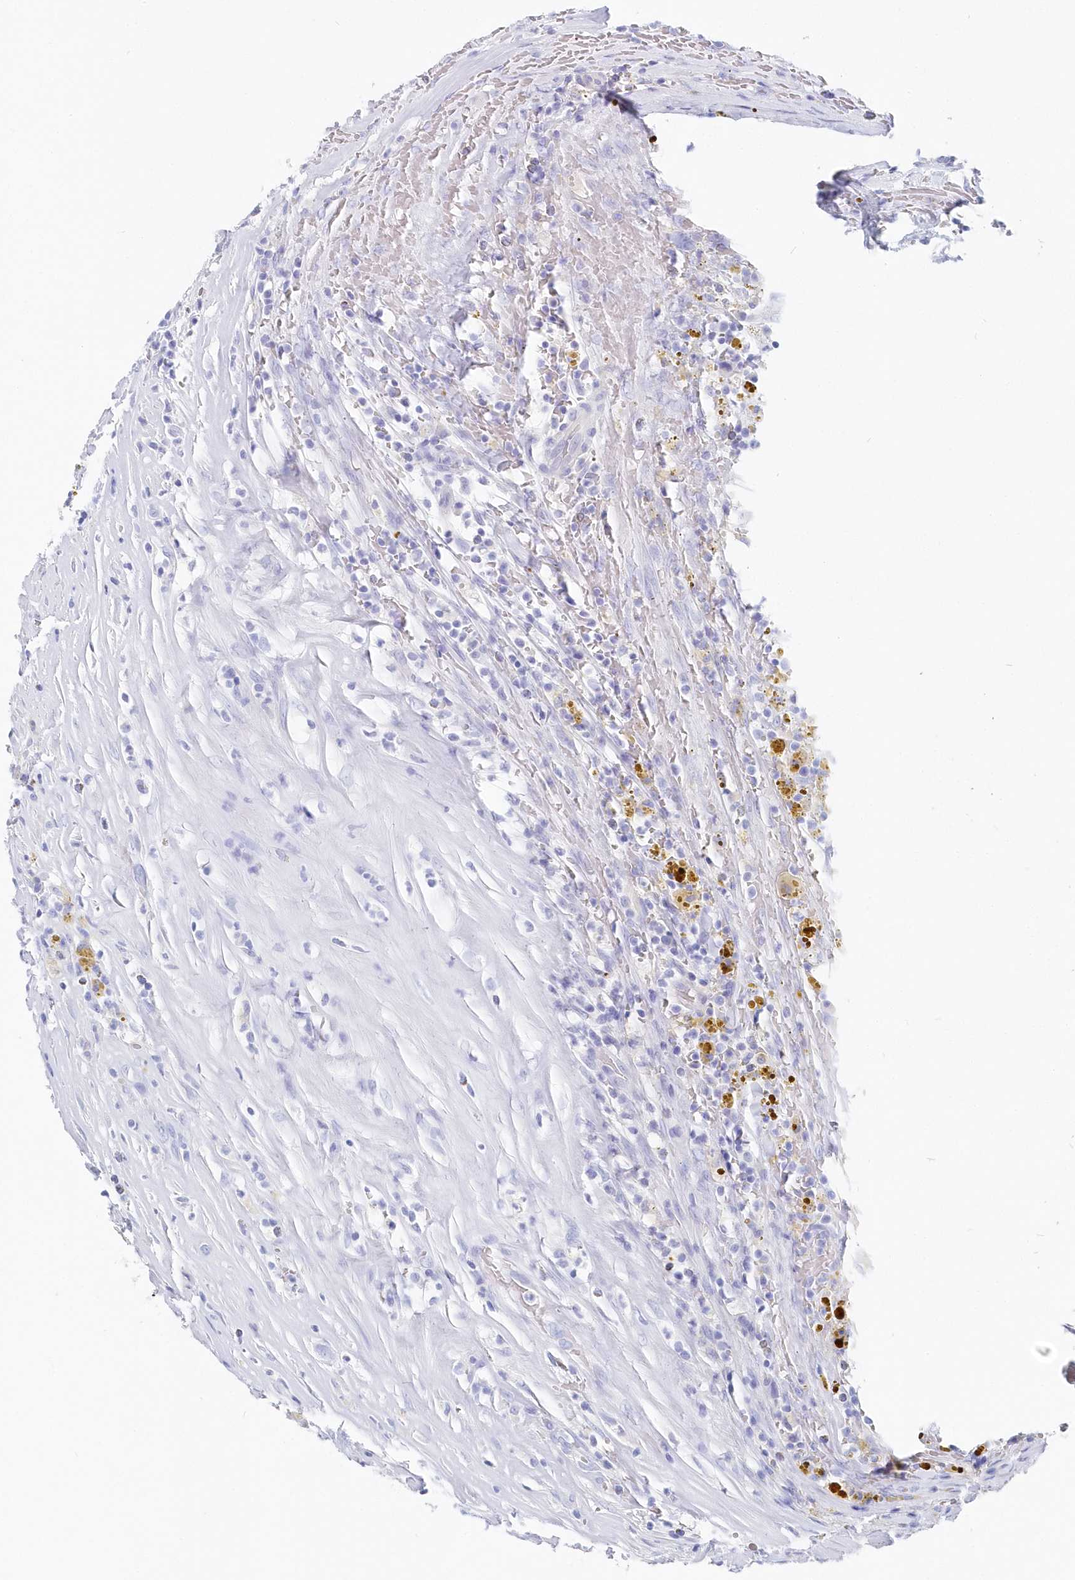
{"staining": {"intensity": "negative", "quantity": "none", "location": "none"}, "tissue": "thyroid cancer", "cell_type": "Tumor cells", "image_type": "cancer", "snomed": [{"axis": "morphology", "description": "Papillary adenocarcinoma, NOS"}, {"axis": "topography", "description": "Thyroid gland"}], "caption": "Tumor cells show no significant positivity in thyroid cancer (papillary adenocarcinoma).", "gene": "CSNK1G2", "patient": {"sex": "male", "age": 77}}